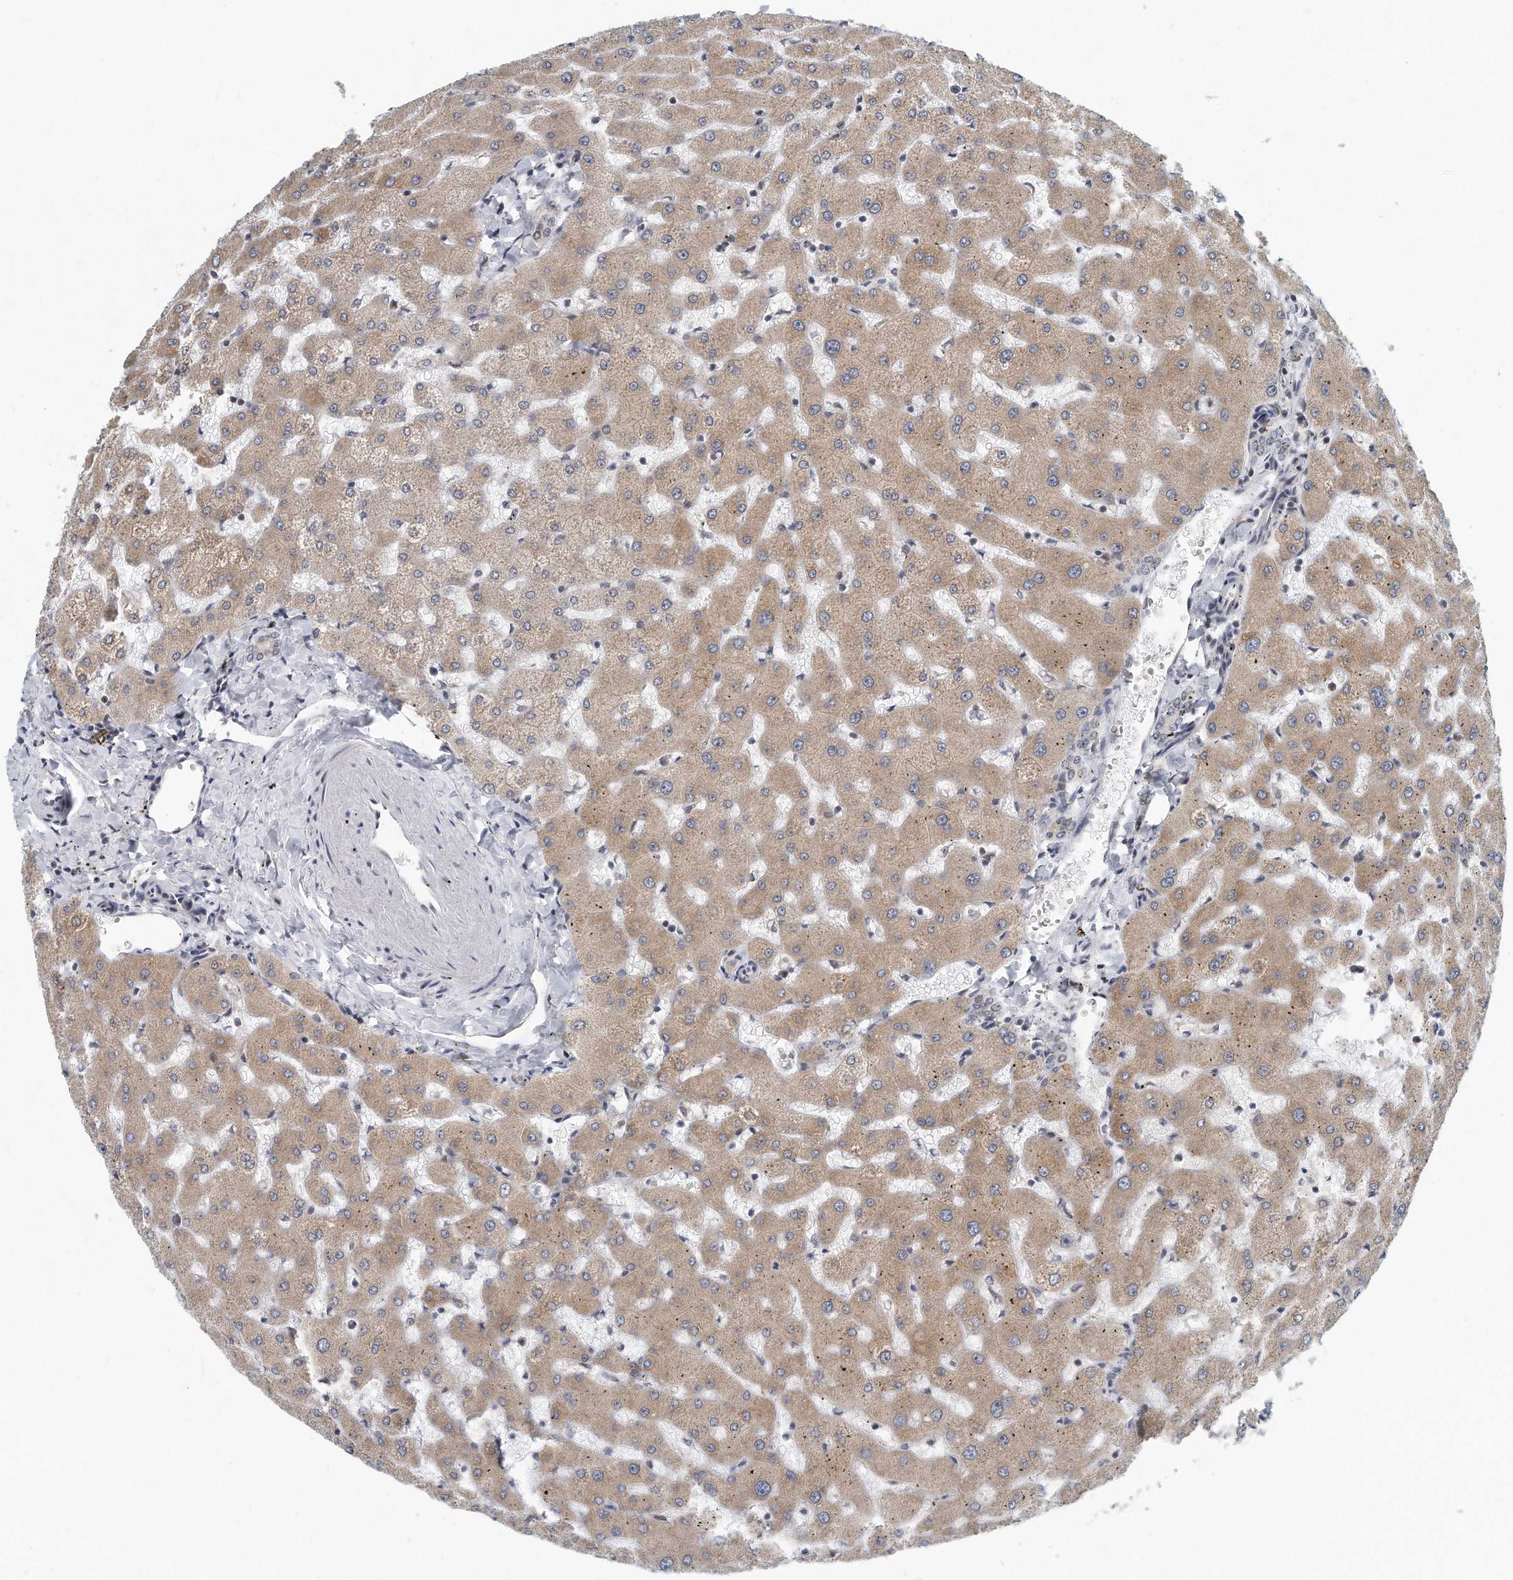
{"staining": {"intensity": "negative", "quantity": "none", "location": "none"}, "tissue": "liver", "cell_type": "Cholangiocytes", "image_type": "normal", "snomed": [{"axis": "morphology", "description": "Normal tissue, NOS"}, {"axis": "topography", "description": "Liver"}], "caption": "Immunohistochemistry photomicrograph of unremarkable human liver stained for a protein (brown), which displays no expression in cholangiocytes.", "gene": "VLDLR", "patient": {"sex": "female", "age": 63}}